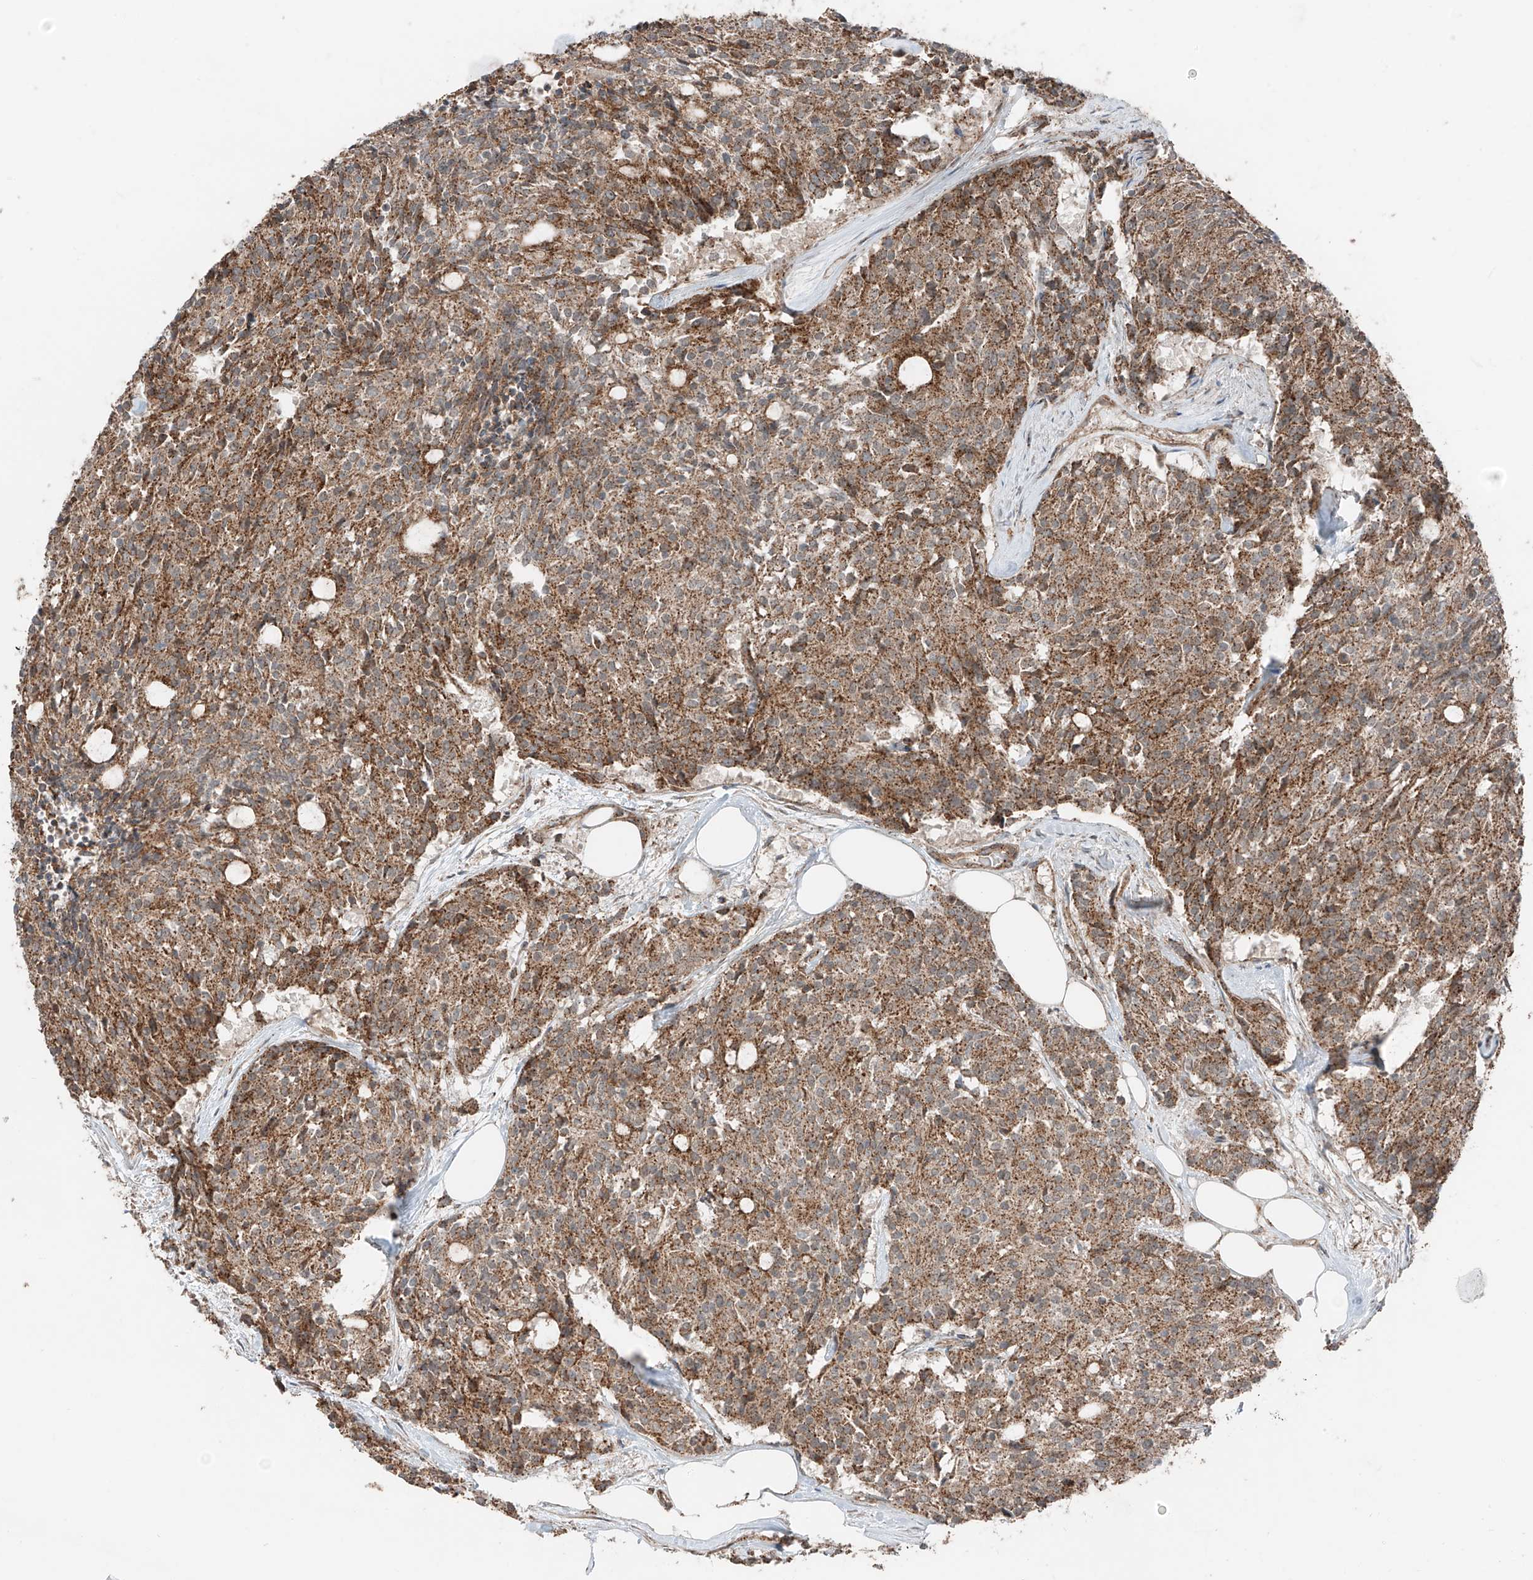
{"staining": {"intensity": "moderate", "quantity": ">75%", "location": "cytoplasmic/membranous"}, "tissue": "carcinoid", "cell_type": "Tumor cells", "image_type": "cancer", "snomed": [{"axis": "morphology", "description": "Carcinoid, malignant, NOS"}, {"axis": "topography", "description": "Pancreas"}], "caption": "This is an image of IHC staining of carcinoid, which shows moderate staining in the cytoplasmic/membranous of tumor cells.", "gene": "CEP162", "patient": {"sex": "female", "age": 54}}